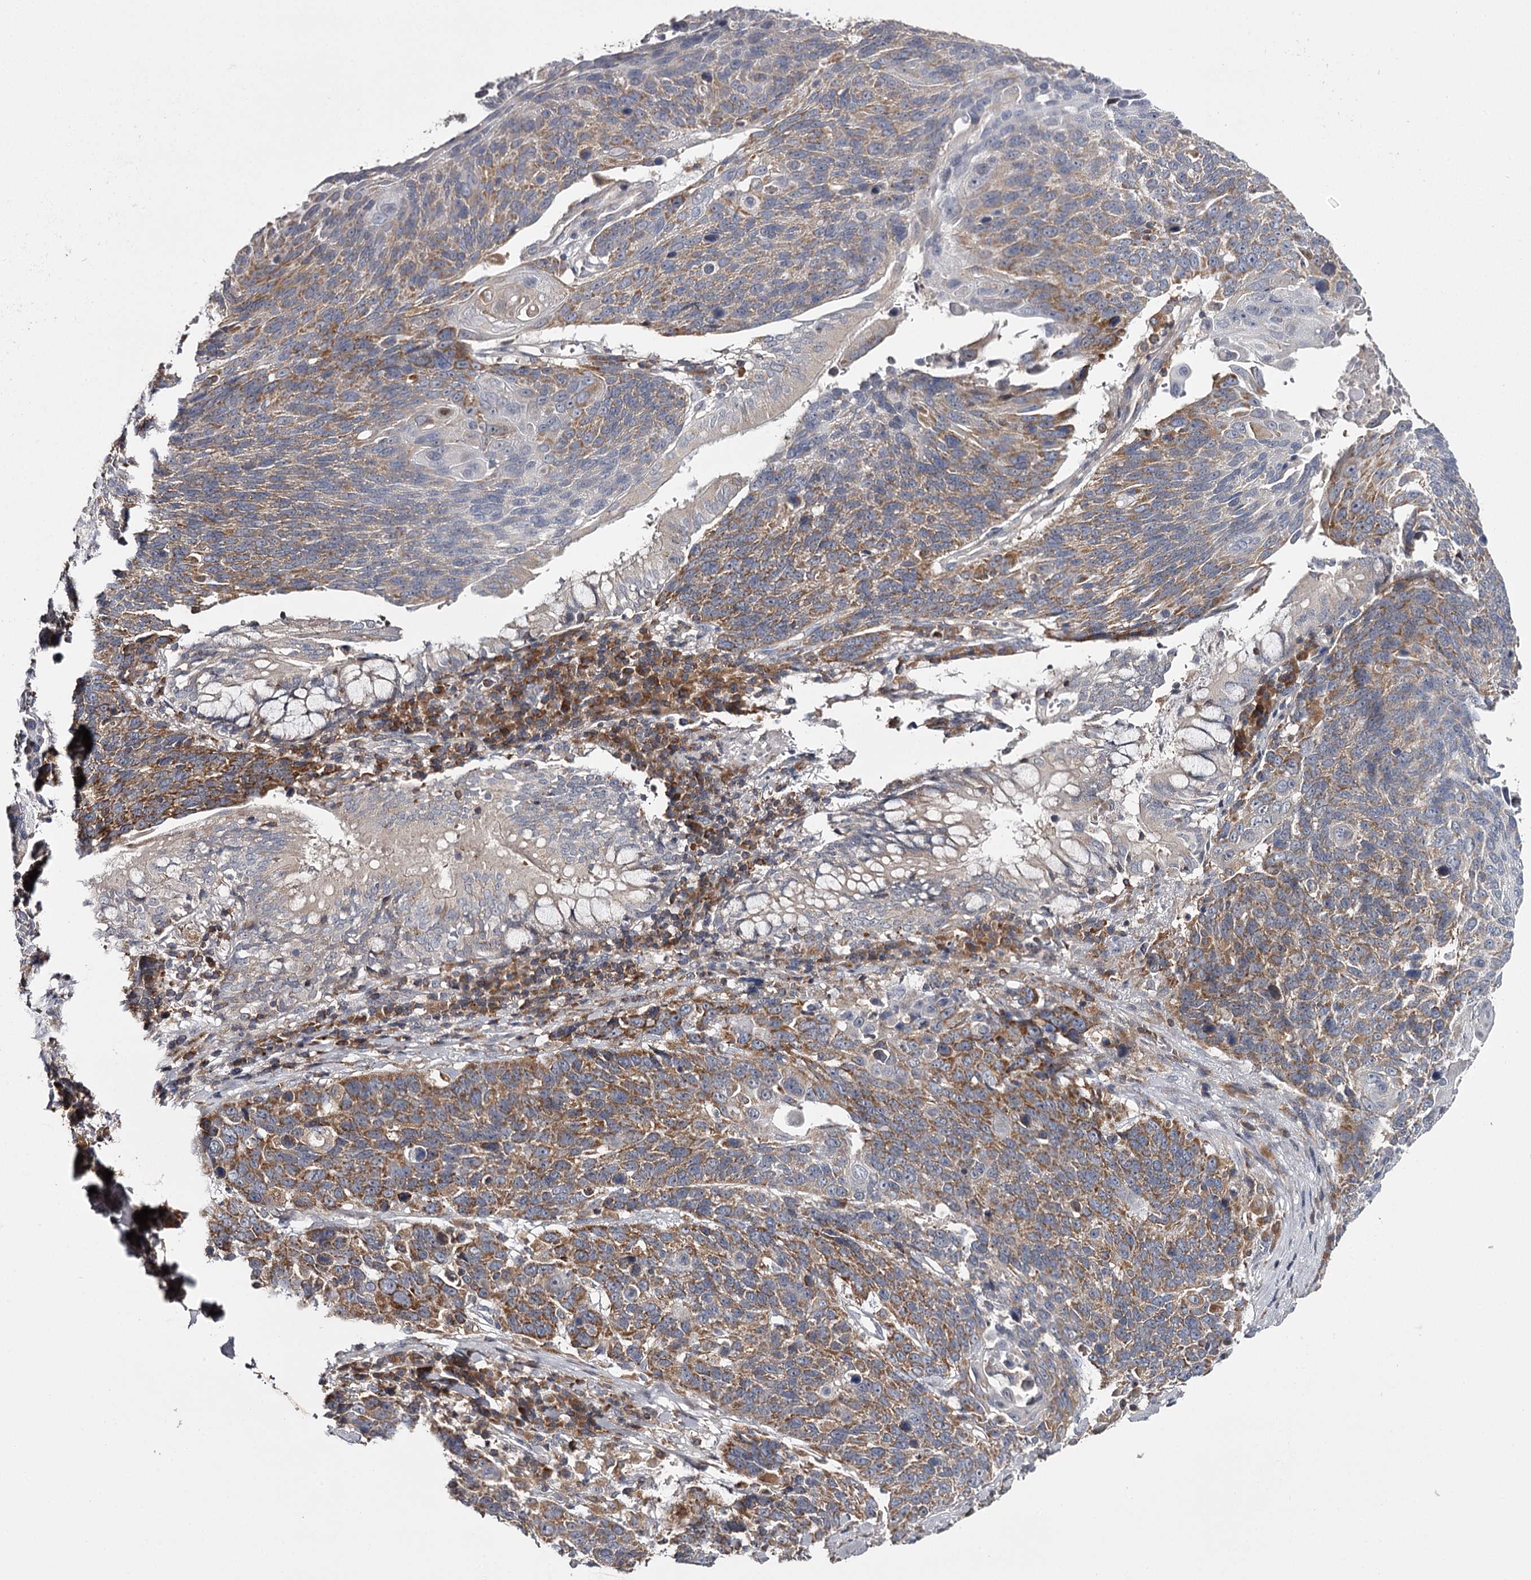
{"staining": {"intensity": "moderate", "quantity": ">75%", "location": "cytoplasmic/membranous"}, "tissue": "lung cancer", "cell_type": "Tumor cells", "image_type": "cancer", "snomed": [{"axis": "morphology", "description": "Squamous cell carcinoma, NOS"}, {"axis": "topography", "description": "Lung"}], "caption": "This micrograph exhibits lung cancer stained with immunohistochemistry to label a protein in brown. The cytoplasmic/membranous of tumor cells show moderate positivity for the protein. Nuclei are counter-stained blue.", "gene": "RASSF6", "patient": {"sex": "male", "age": 66}}